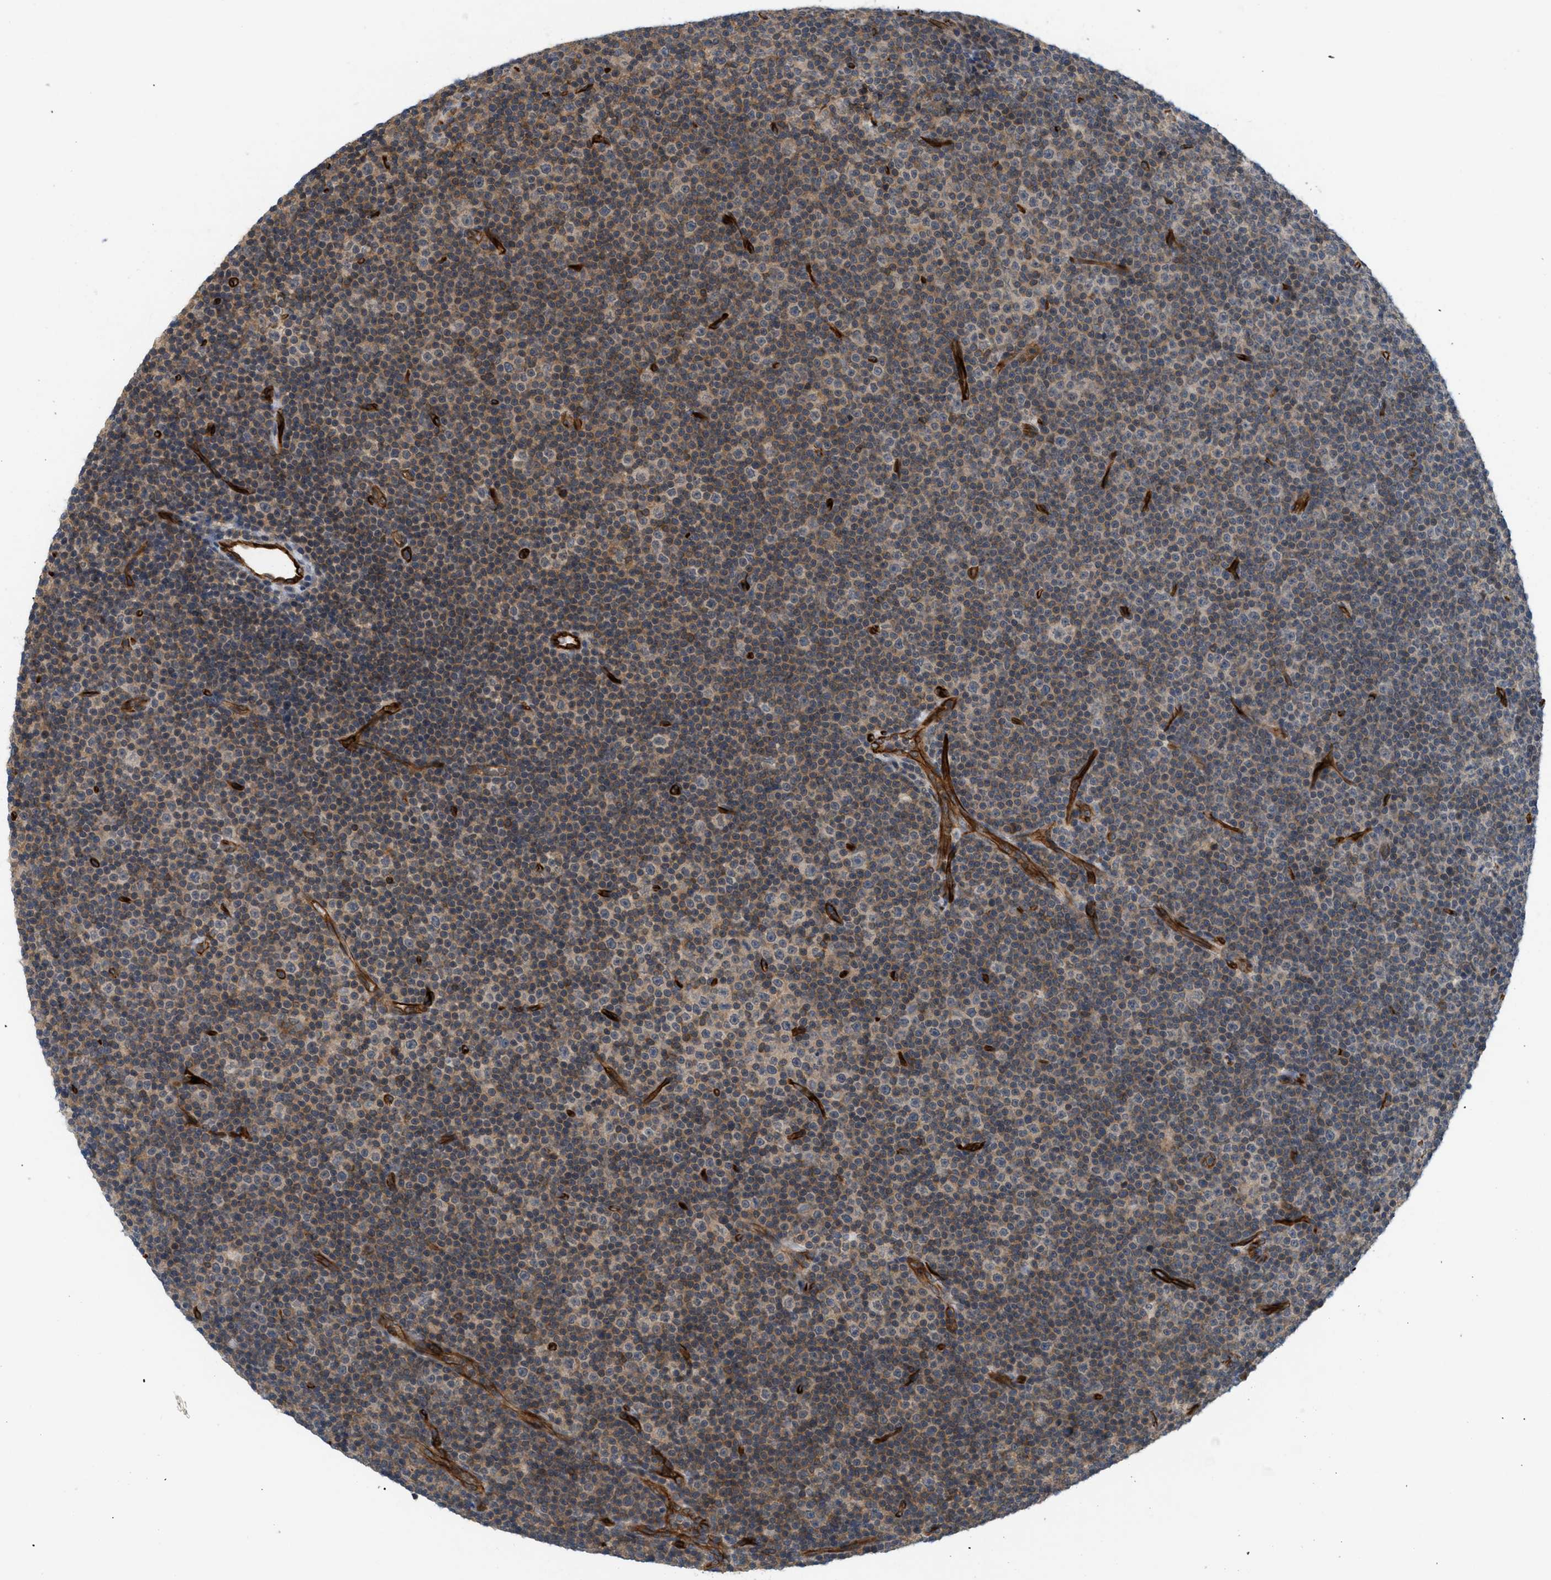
{"staining": {"intensity": "moderate", "quantity": "25%-75%", "location": "cytoplasmic/membranous"}, "tissue": "lymphoma", "cell_type": "Tumor cells", "image_type": "cancer", "snomed": [{"axis": "morphology", "description": "Malignant lymphoma, non-Hodgkin's type, Low grade"}, {"axis": "topography", "description": "Lymph node"}], "caption": "Lymphoma stained with immunohistochemistry exhibits moderate cytoplasmic/membranous expression in about 25%-75% of tumor cells.", "gene": "PALMD", "patient": {"sex": "female", "age": 67}}